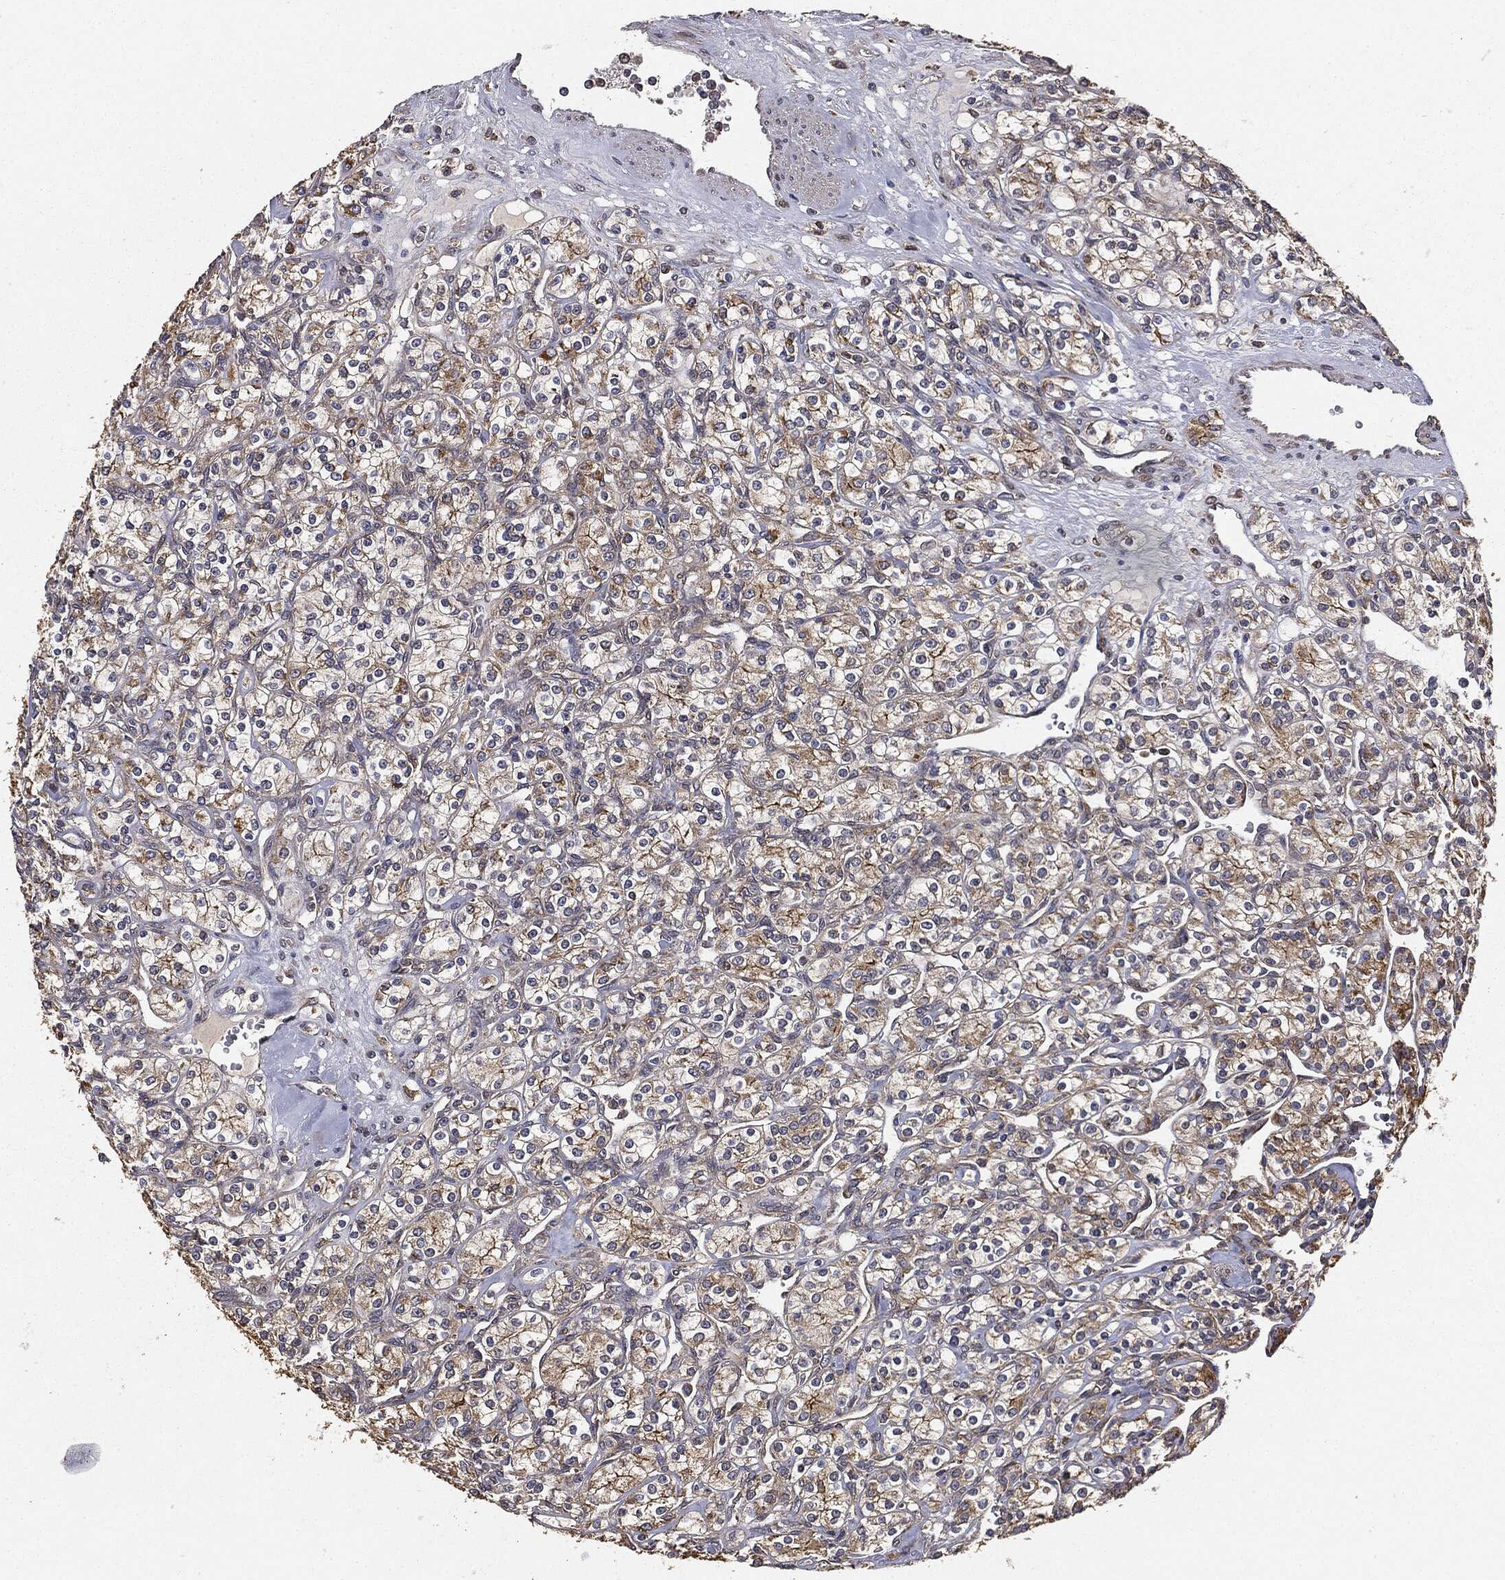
{"staining": {"intensity": "moderate", "quantity": "25%-75%", "location": "cytoplasmic/membranous"}, "tissue": "renal cancer", "cell_type": "Tumor cells", "image_type": "cancer", "snomed": [{"axis": "morphology", "description": "Adenocarcinoma, NOS"}, {"axis": "topography", "description": "Kidney"}], "caption": "The immunohistochemical stain labels moderate cytoplasmic/membranous expression in tumor cells of adenocarcinoma (renal) tissue.", "gene": "MIER2", "patient": {"sex": "male", "age": 77}}